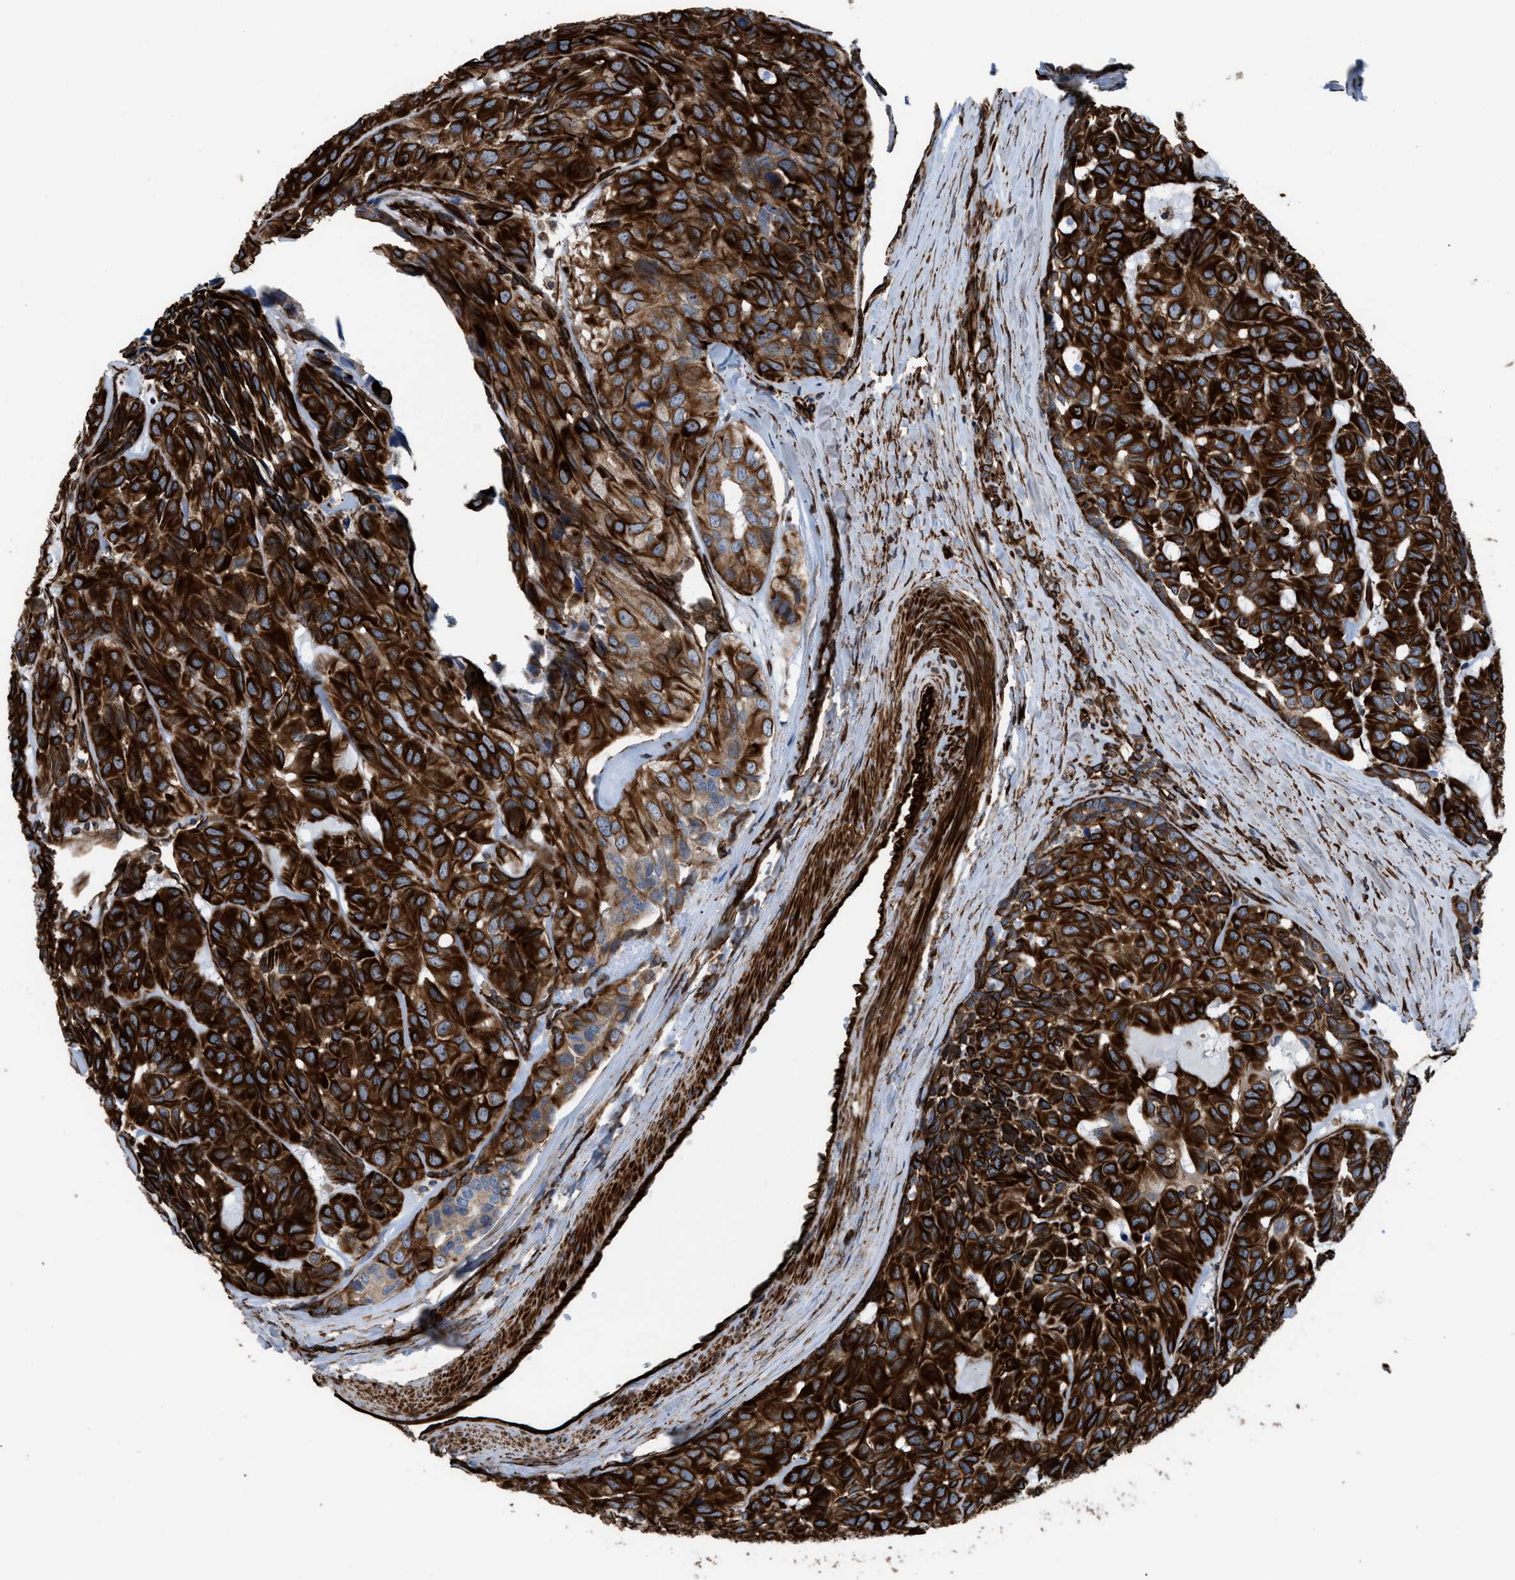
{"staining": {"intensity": "strong", "quantity": ">75%", "location": "cytoplasmic/membranous"}, "tissue": "head and neck cancer", "cell_type": "Tumor cells", "image_type": "cancer", "snomed": [{"axis": "morphology", "description": "Adenocarcinoma, NOS"}, {"axis": "topography", "description": "Salivary gland, NOS"}, {"axis": "topography", "description": "Head-Neck"}], "caption": "Strong cytoplasmic/membranous staining is appreciated in approximately >75% of tumor cells in head and neck cancer (adenocarcinoma).", "gene": "PTPRE", "patient": {"sex": "female", "age": 76}}